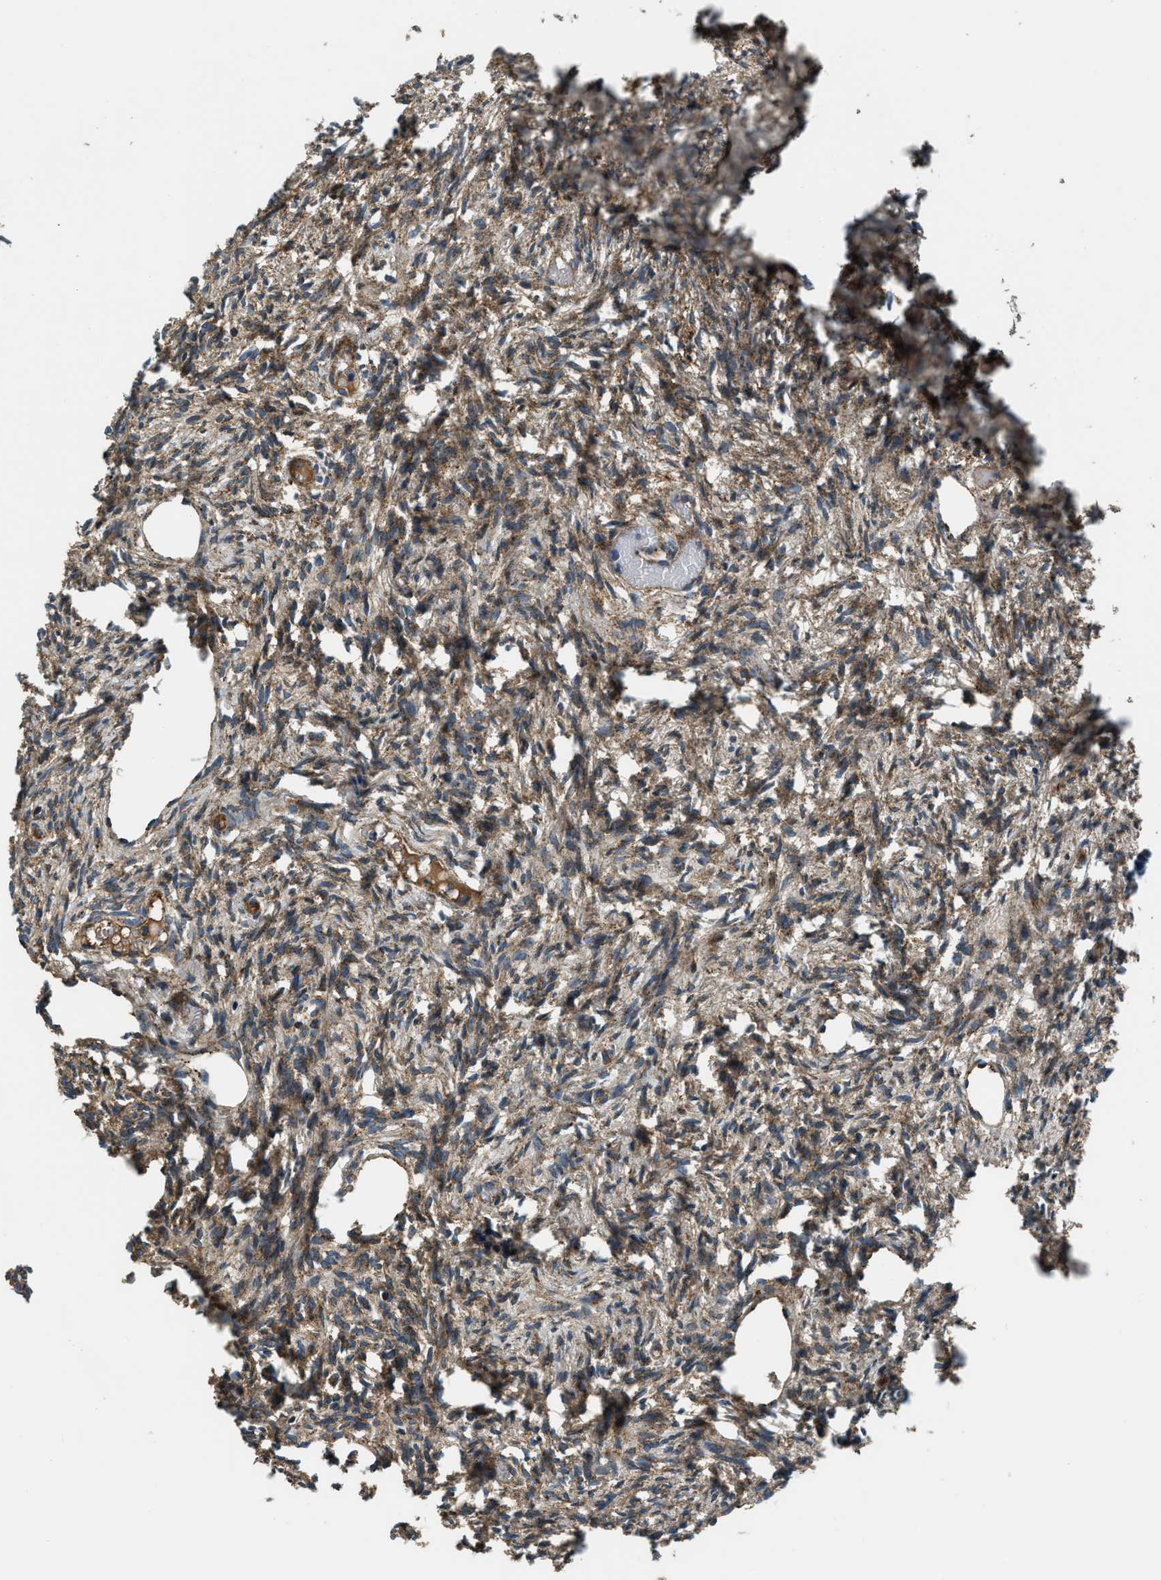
{"staining": {"intensity": "weak", "quantity": "<25%", "location": "cytoplasmic/membranous"}, "tissue": "ovary", "cell_type": "Follicle cells", "image_type": "normal", "snomed": [{"axis": "morphology", "description": "Normal tissue, NOS"}, {"axis": "topography", "description": "Ovary"}], "caption": "A micrograph of ovary stained for a protein displays no brown staining in follicle cells.", "gene": "EEA1", "patient": {"sex": "female", "age": 33}}